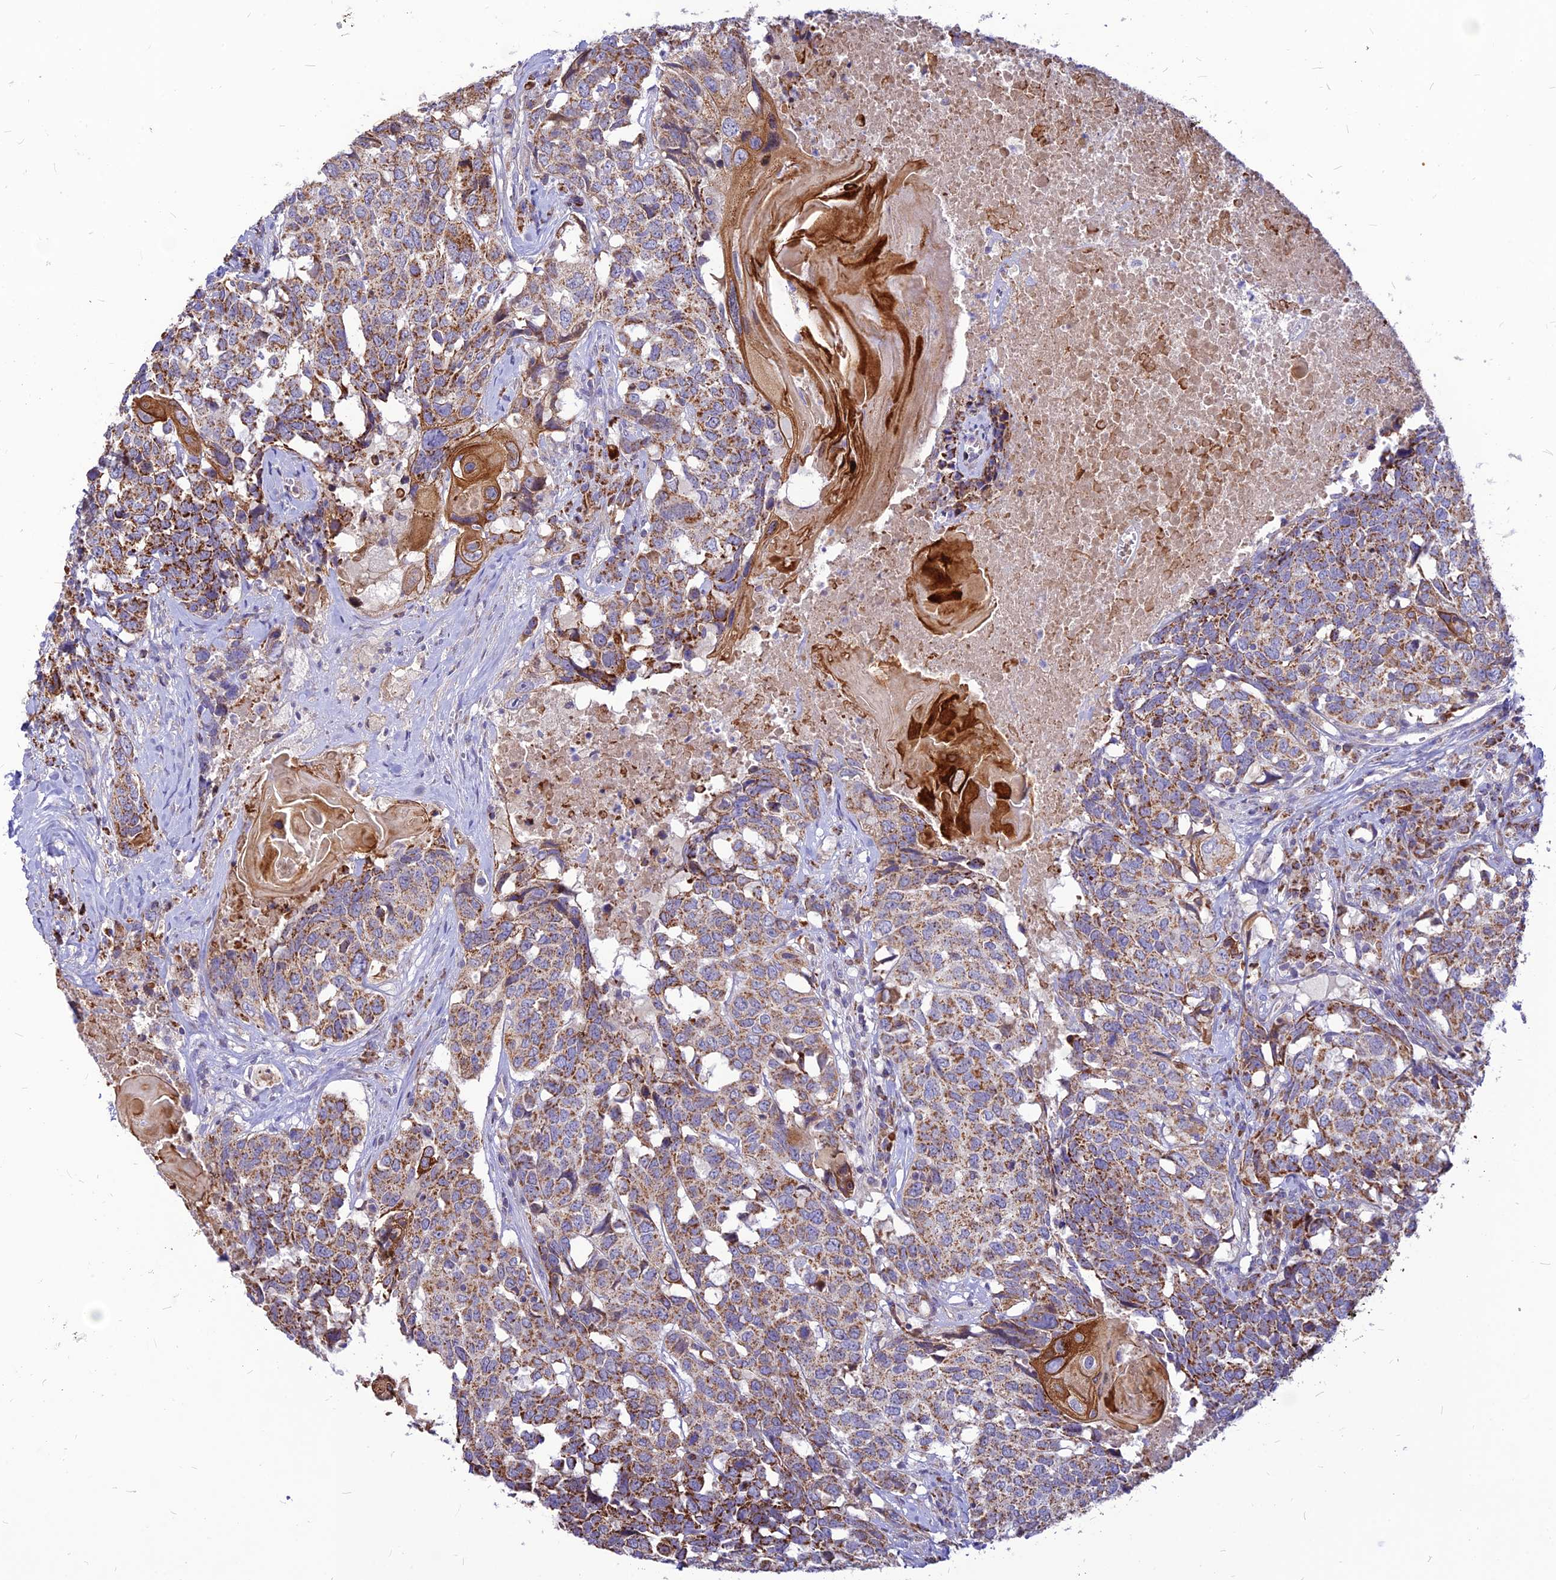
{"staining": {"intensity": "moderate", "quantity": ">75%", "location": "cytoplasmic/membranous"}, "tissue": "head and neck cancer", "cell_type": "Tumor cells", "image_type": "cancer", "snomed": [{"axis": "morphology", "description": "Squamous cell carcinoma, NOS"}, {"axis": "topography", "description": "Head-Neck"}], "caption": "Head and neck squamous cell carcinoma stained for a protein (brown) exhibits moderate cytoplasmic/membranous positive staining in about >75% of tumor cells.", "gene": "ECI1", "patient": {"sex": "male", "age": 66}}